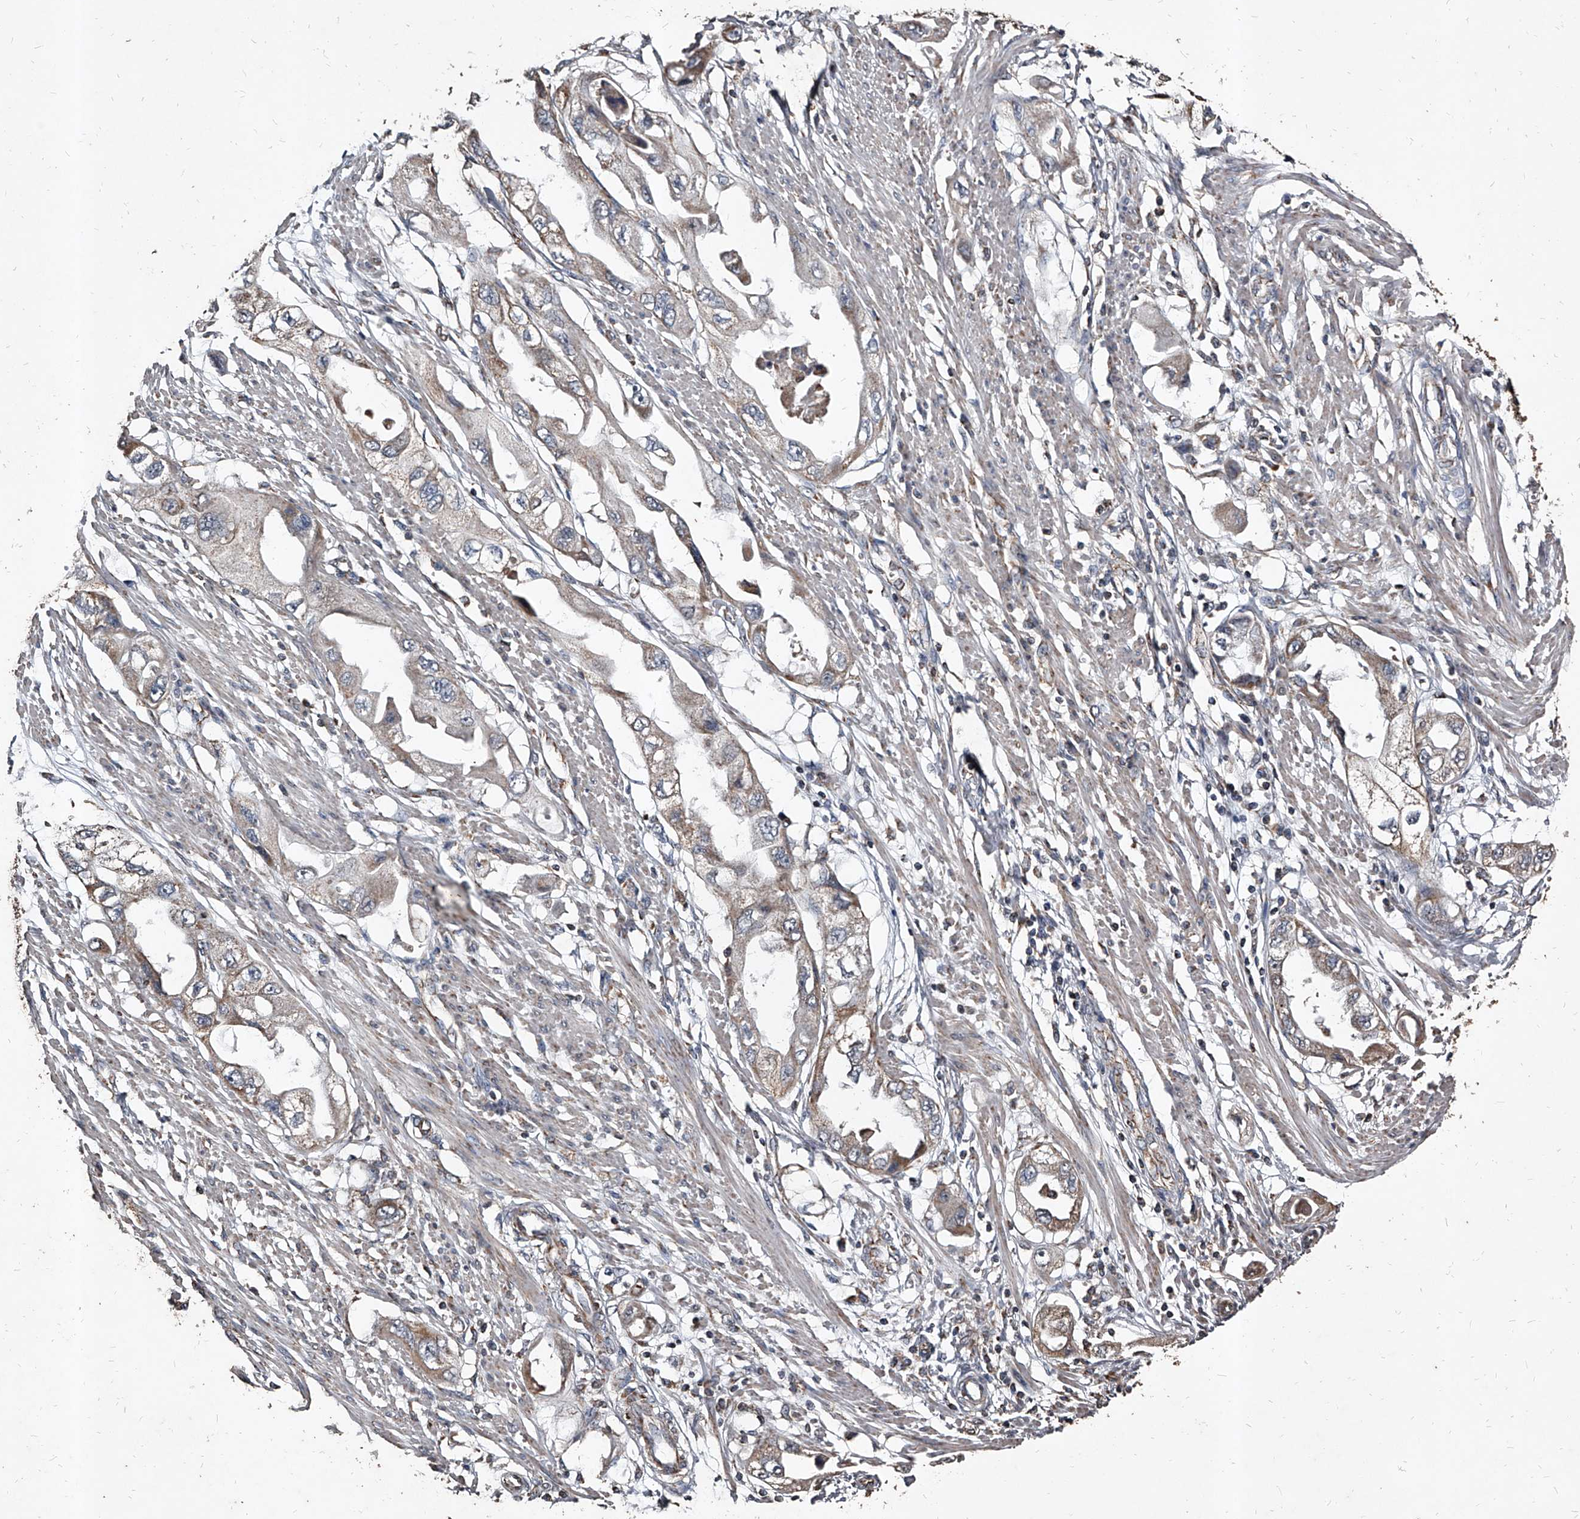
{"staining": {"intensity": "moderate", "quantity": "25%-75%", "location": "cytoplasmic/membranous"}, "tissue": "endometrial cancer", "cell_type": "Tumor cells", "image_type": "cancer", "snomed": [{"axis": "morphology", "description": "Adenocarcinoma, NOS"}, {"axis": "topography", "description": "Endometrium"}], "caption": "Endometrial cancer (adenocarcinoma) stained with a brown dye demonstrates moderate cytoplasmic/membranous positive expression in about 25%-75% of tumor cells.", "gene": "GPR183", "patient": {"sex": "female", "age": 67}}